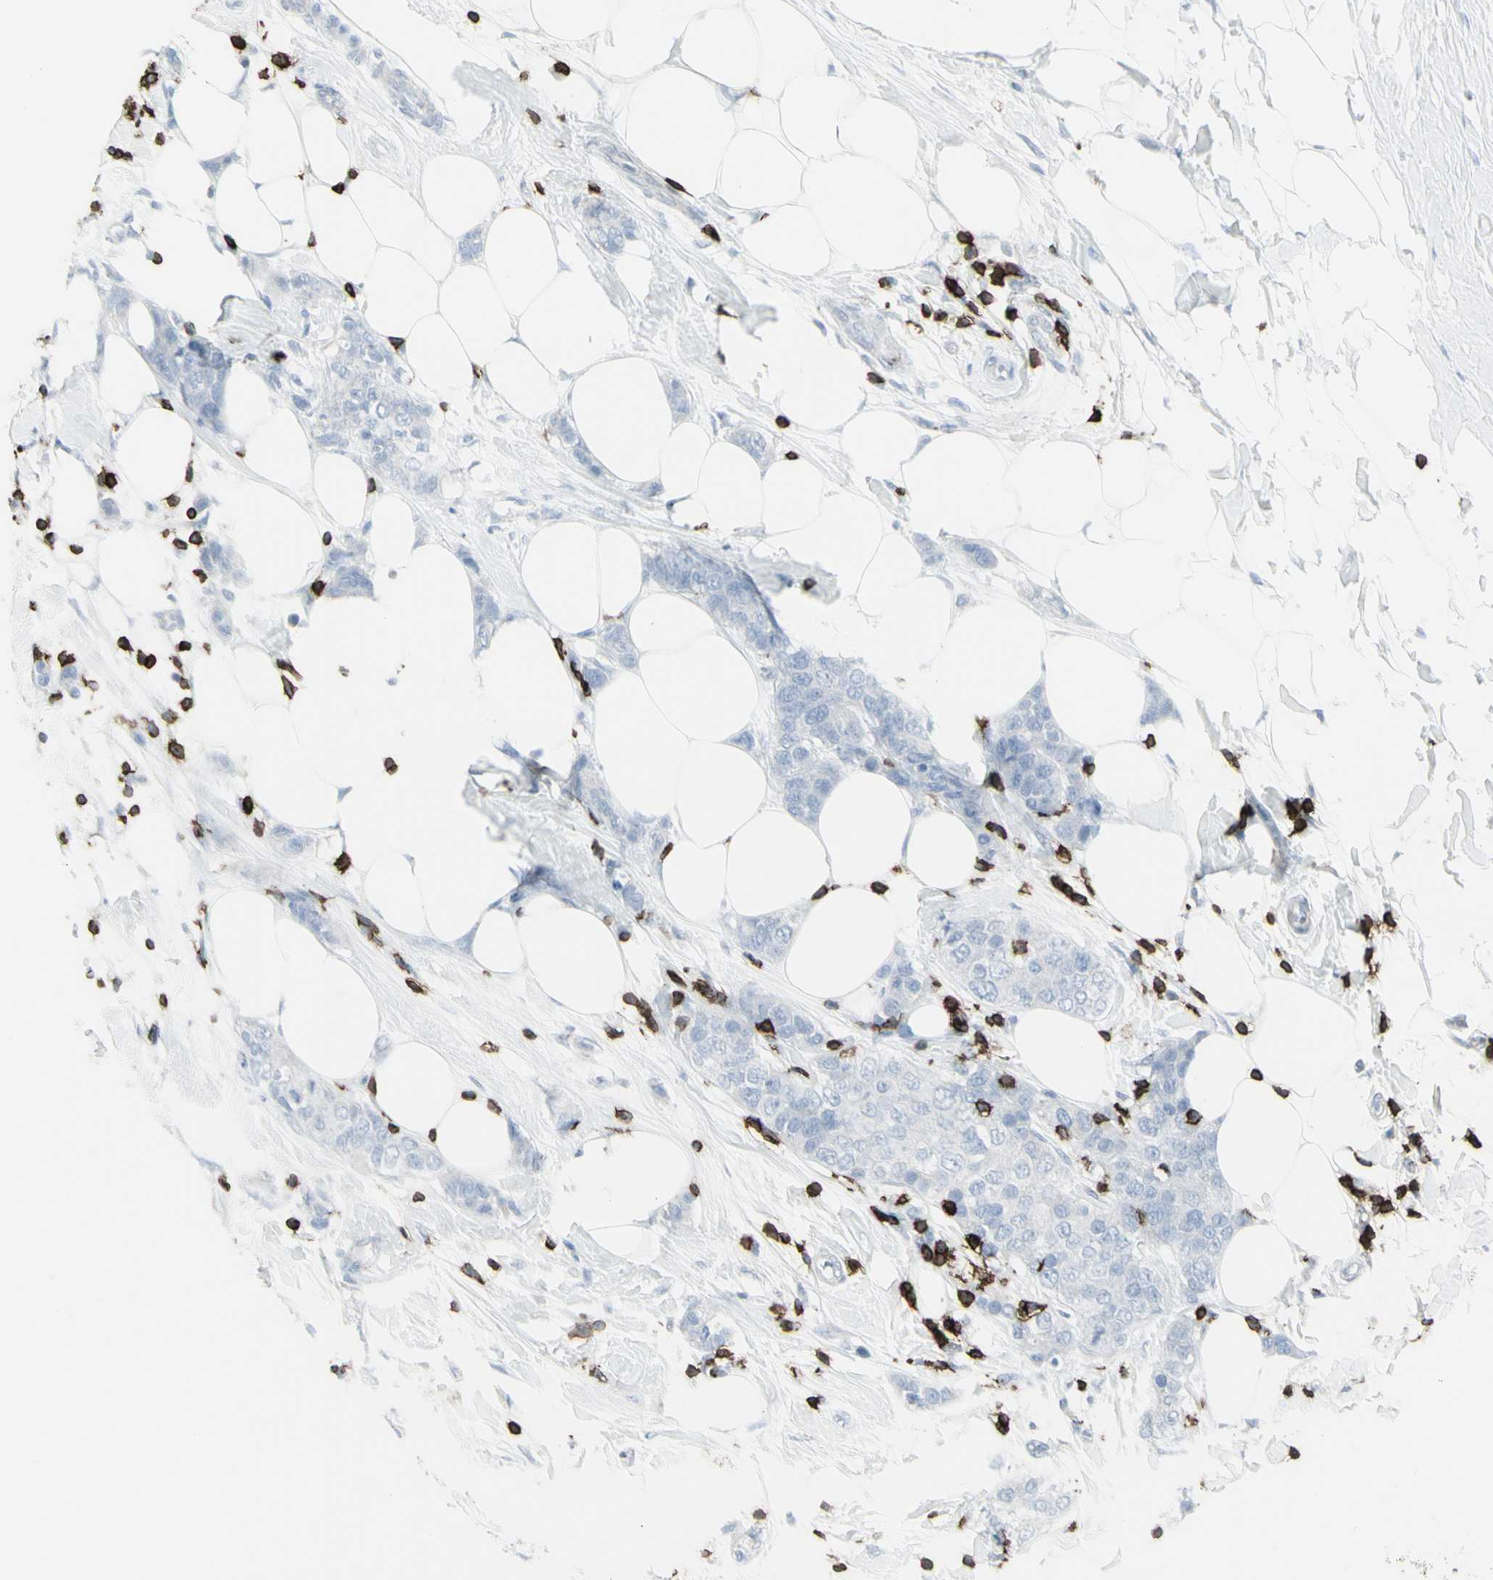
{"staining": {"intensity": "negative", "quantity": "none", "location": "none"}, "tissue": "breast cancer", "cell_type": "Tumor cells", "image_type": "cancer", "snomed": [{"axis": "morphology", "description": "Normal tissue, NOS"}, {"axis": "morphology", "description": "Duct carcinoma"}, {"axis": "topography", "description": "Breast"}], "caption": "There is no significant staining in tumor cells of infiltrating ductal carcinoma (breast).", "gene": "CD247", "patient": {"sex": "female", "age": 50}}